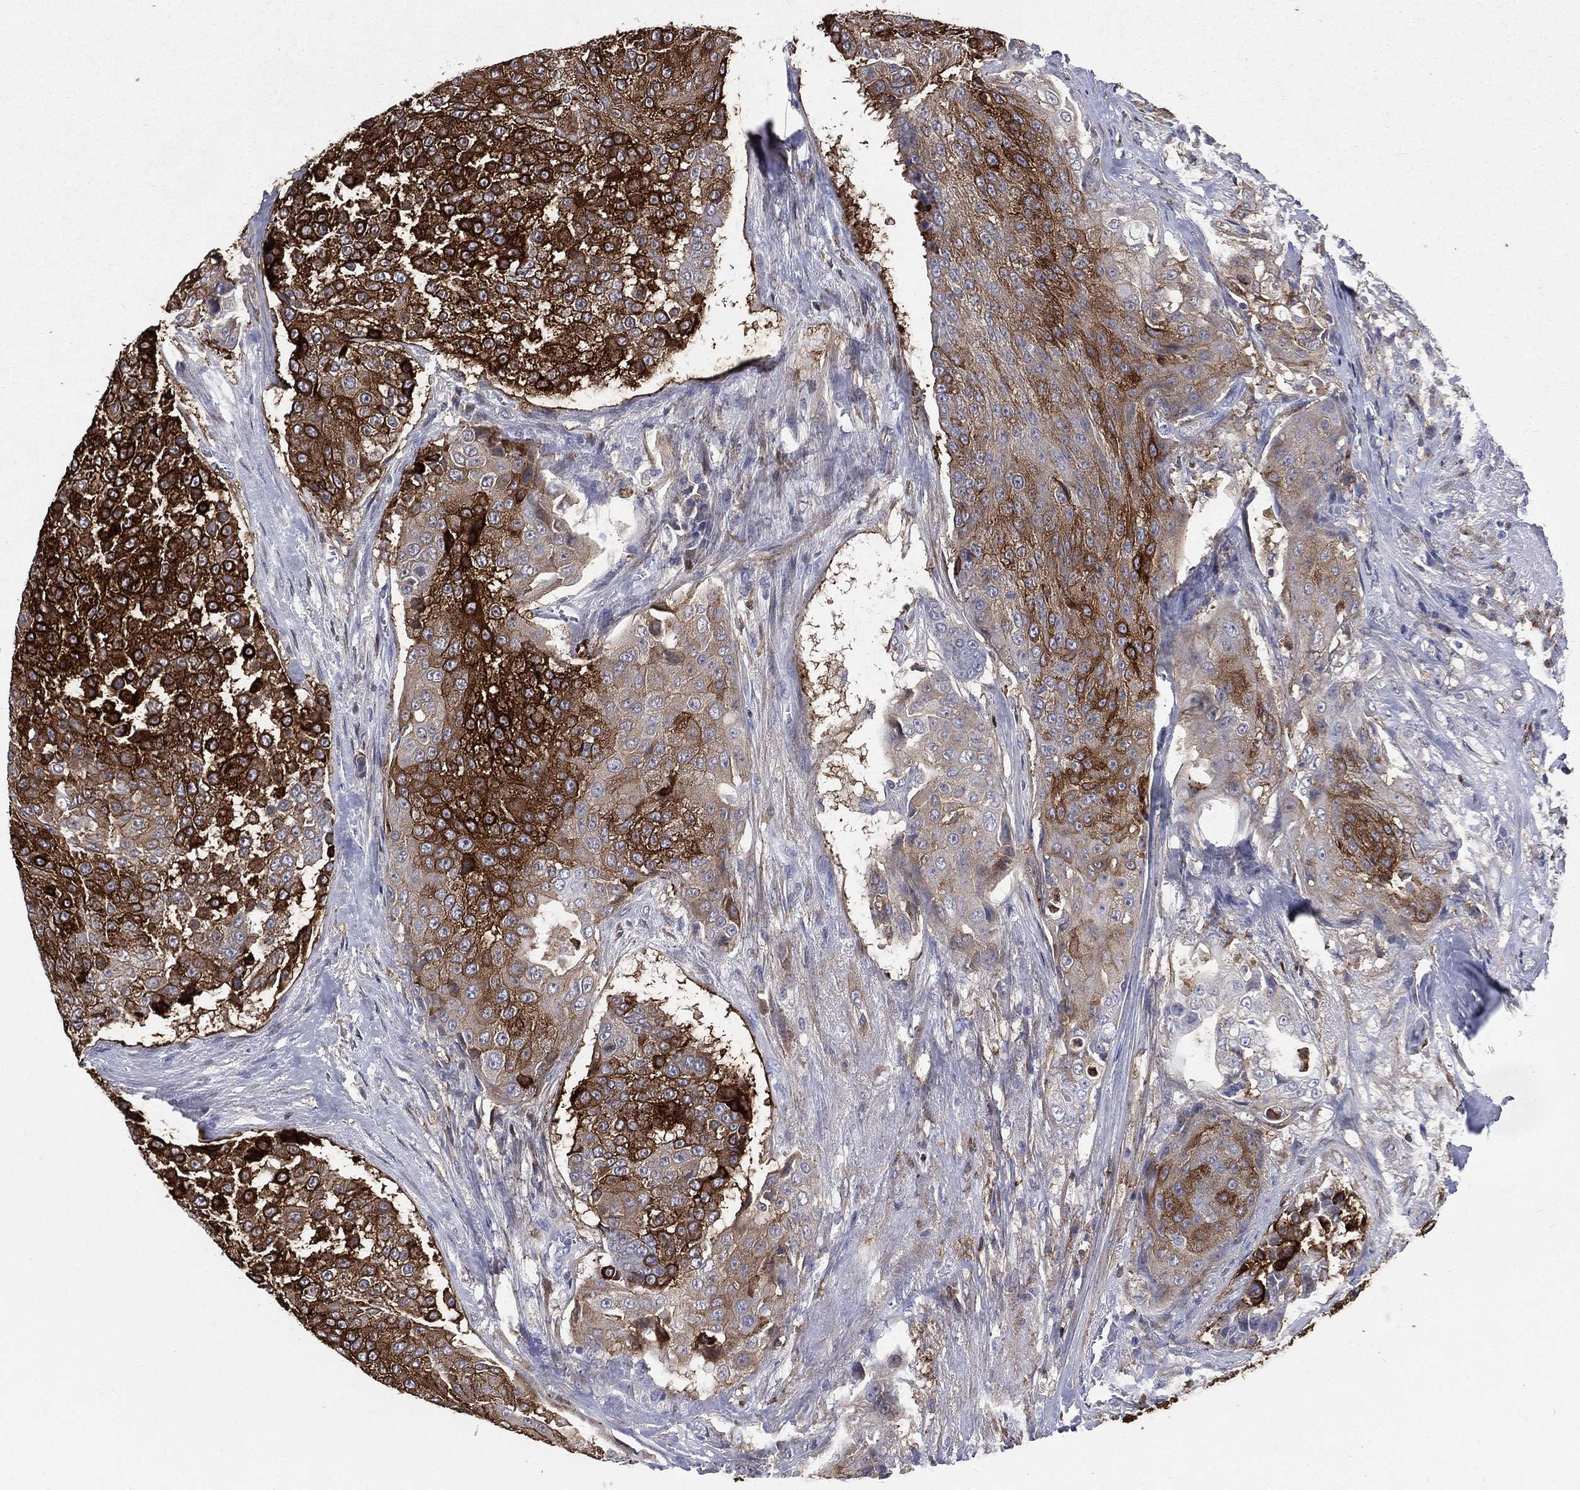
{"staining": {"intensity": "strong", "quantity": "25%-75%", "location": "cytoplasmic/membranous"}, "tissue": "urothelial cancer", "cell_type": "Tumor cells", "image_type": "cancer", "snomed": [{"axis": "morphology", "description": "Urothelial carcinoma, High grade"}, {"axis": "topography", "description": "Urinary bladder"}], "caption": "This photomicrograph demonstrates immunohistochemistry (IHC) staining of human high-grade urothelial carcinoma, with high strong cytoplasmic/membranous expression in approximately 25%-75% of tumor cells.", "gene": "BASP1", "patient": {"sex": "female", "age": 63}}